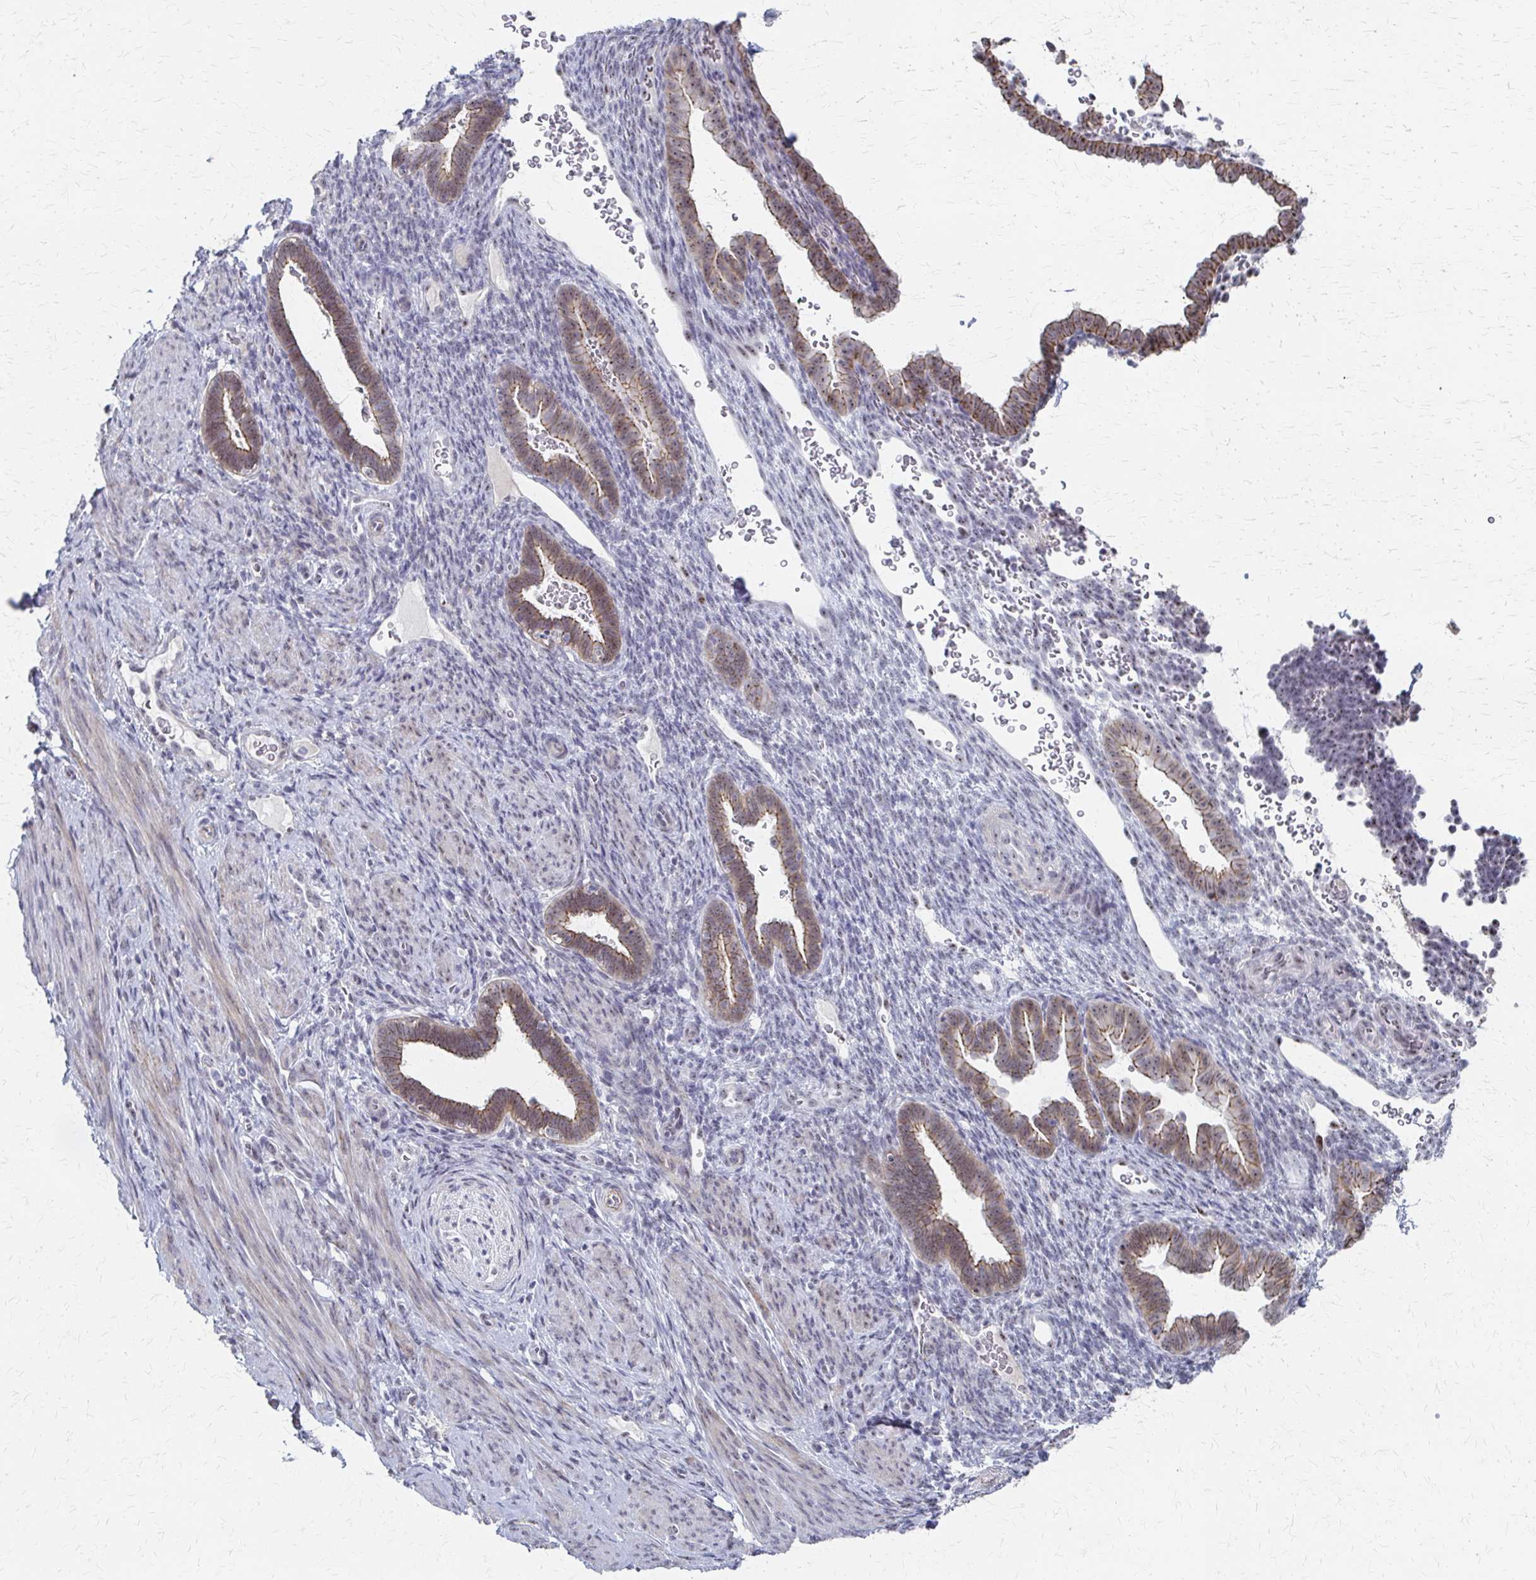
{"staining": {"intensity": "negative", "quantity": "none", "location": "none"}, "tissue": "endometrium", "cell_type": "Cells in endometrial stroma", "image_type": "normal", "snomed": [{"axis": "morphology", "description": "Normal tissue, NOS"}, {"axis": "topography", "description": "Endometrium"}], "caption": "Immunohistochemistry histopathology image of benign endometrium stained for a protein (brown), which demonstrates no staining in cells in endometrial stroma.", "gene": "PES1", "patient": {"sex": "female", "age": 34}}